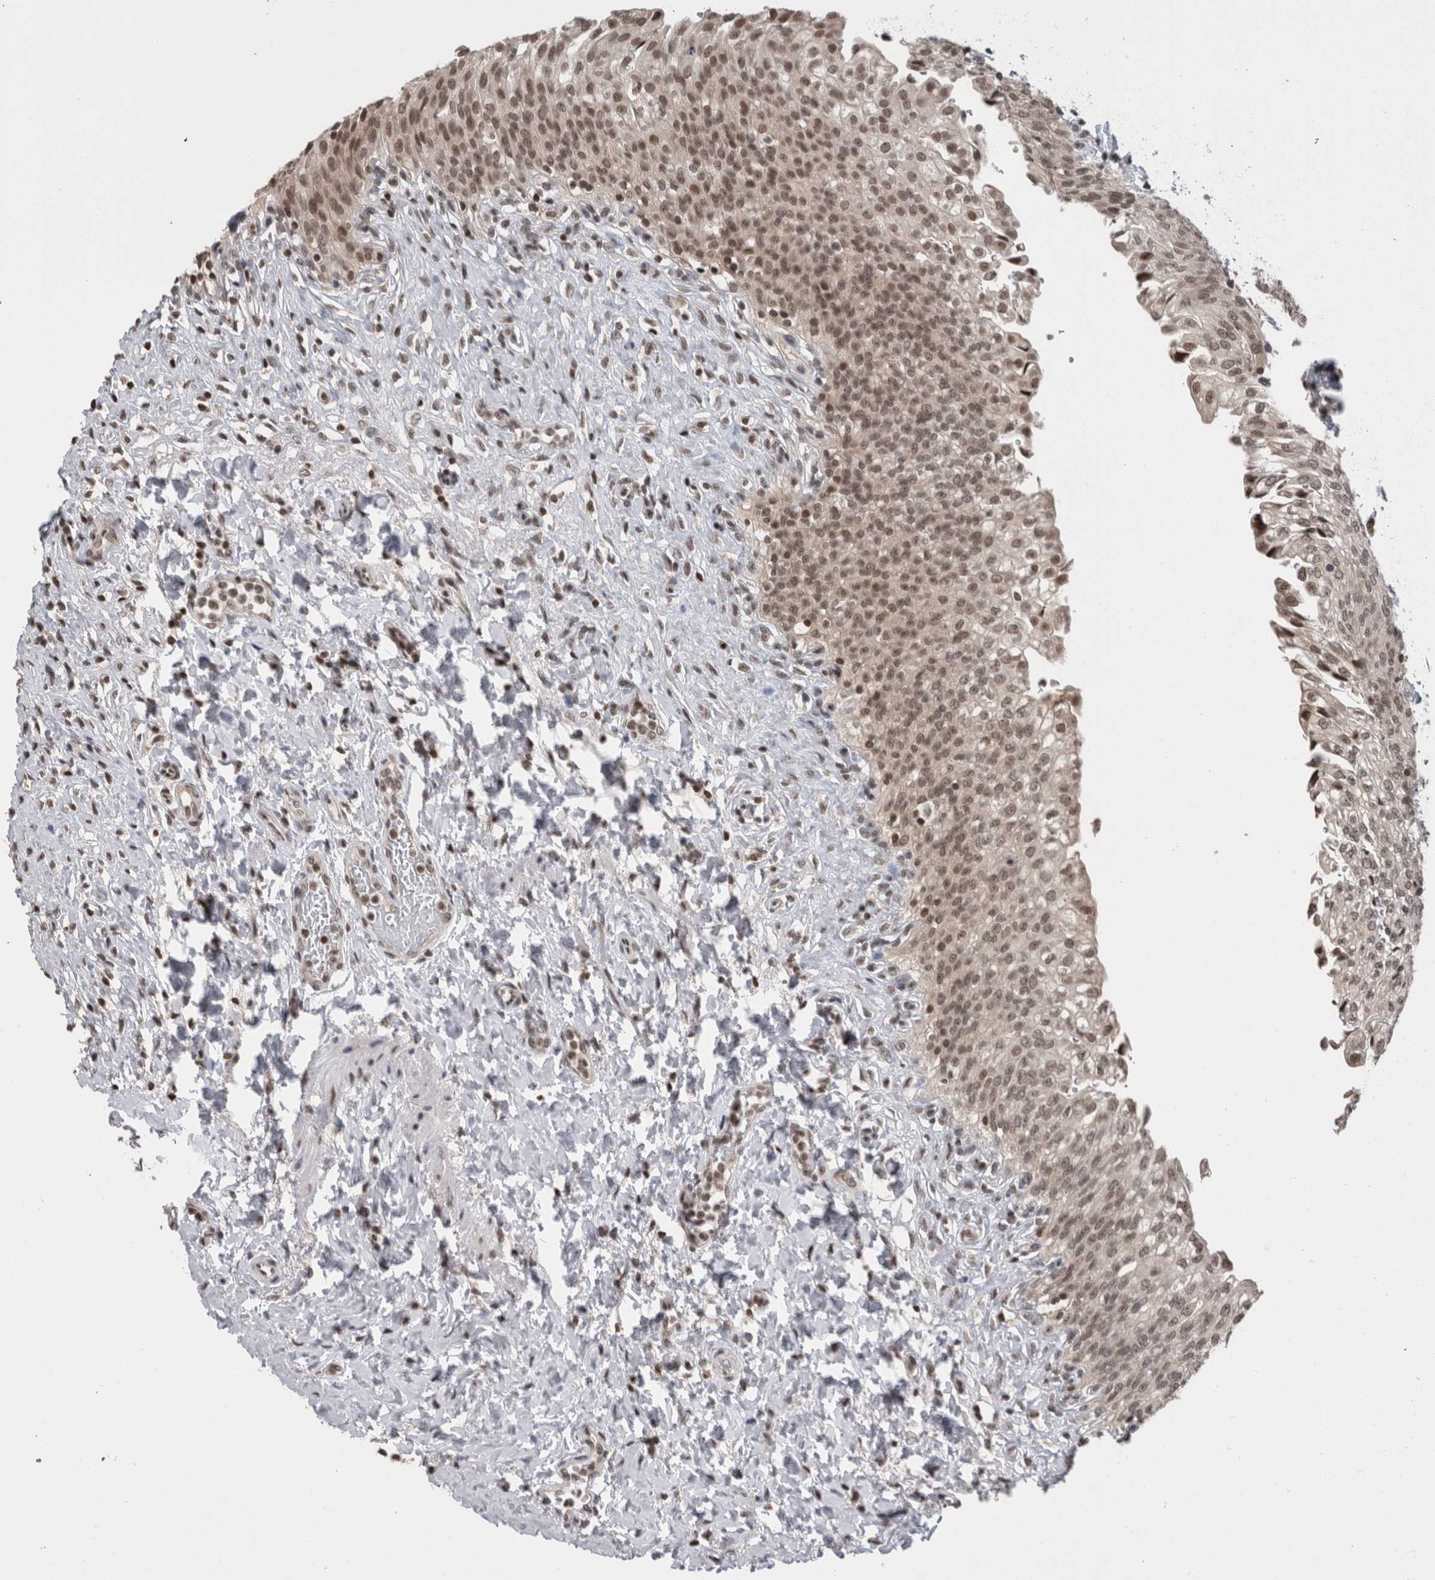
{"staining": {"intensity": "moderate", "quantity": ">75%", "location": "nuclear"}, "tissue": "urinary bladder", "cell_type": "Urothelial cells", "image_type": "normal", "snomed": [{"axis": "morphology", "description": "Urothelial carcinoma, High grade"}, {"axis": "topography", "description": "Urinary bladder"}], "caption": "Urinary bladder stained with immunohistochemistry exhibits moderate nuclear expression in approximately >75% of urothelial cells. (brown staining indicates protein expression, while blue staining denotes nuclei).", "gene": "ZBTB11", "patient": {"sex": "male", "age": 46}}